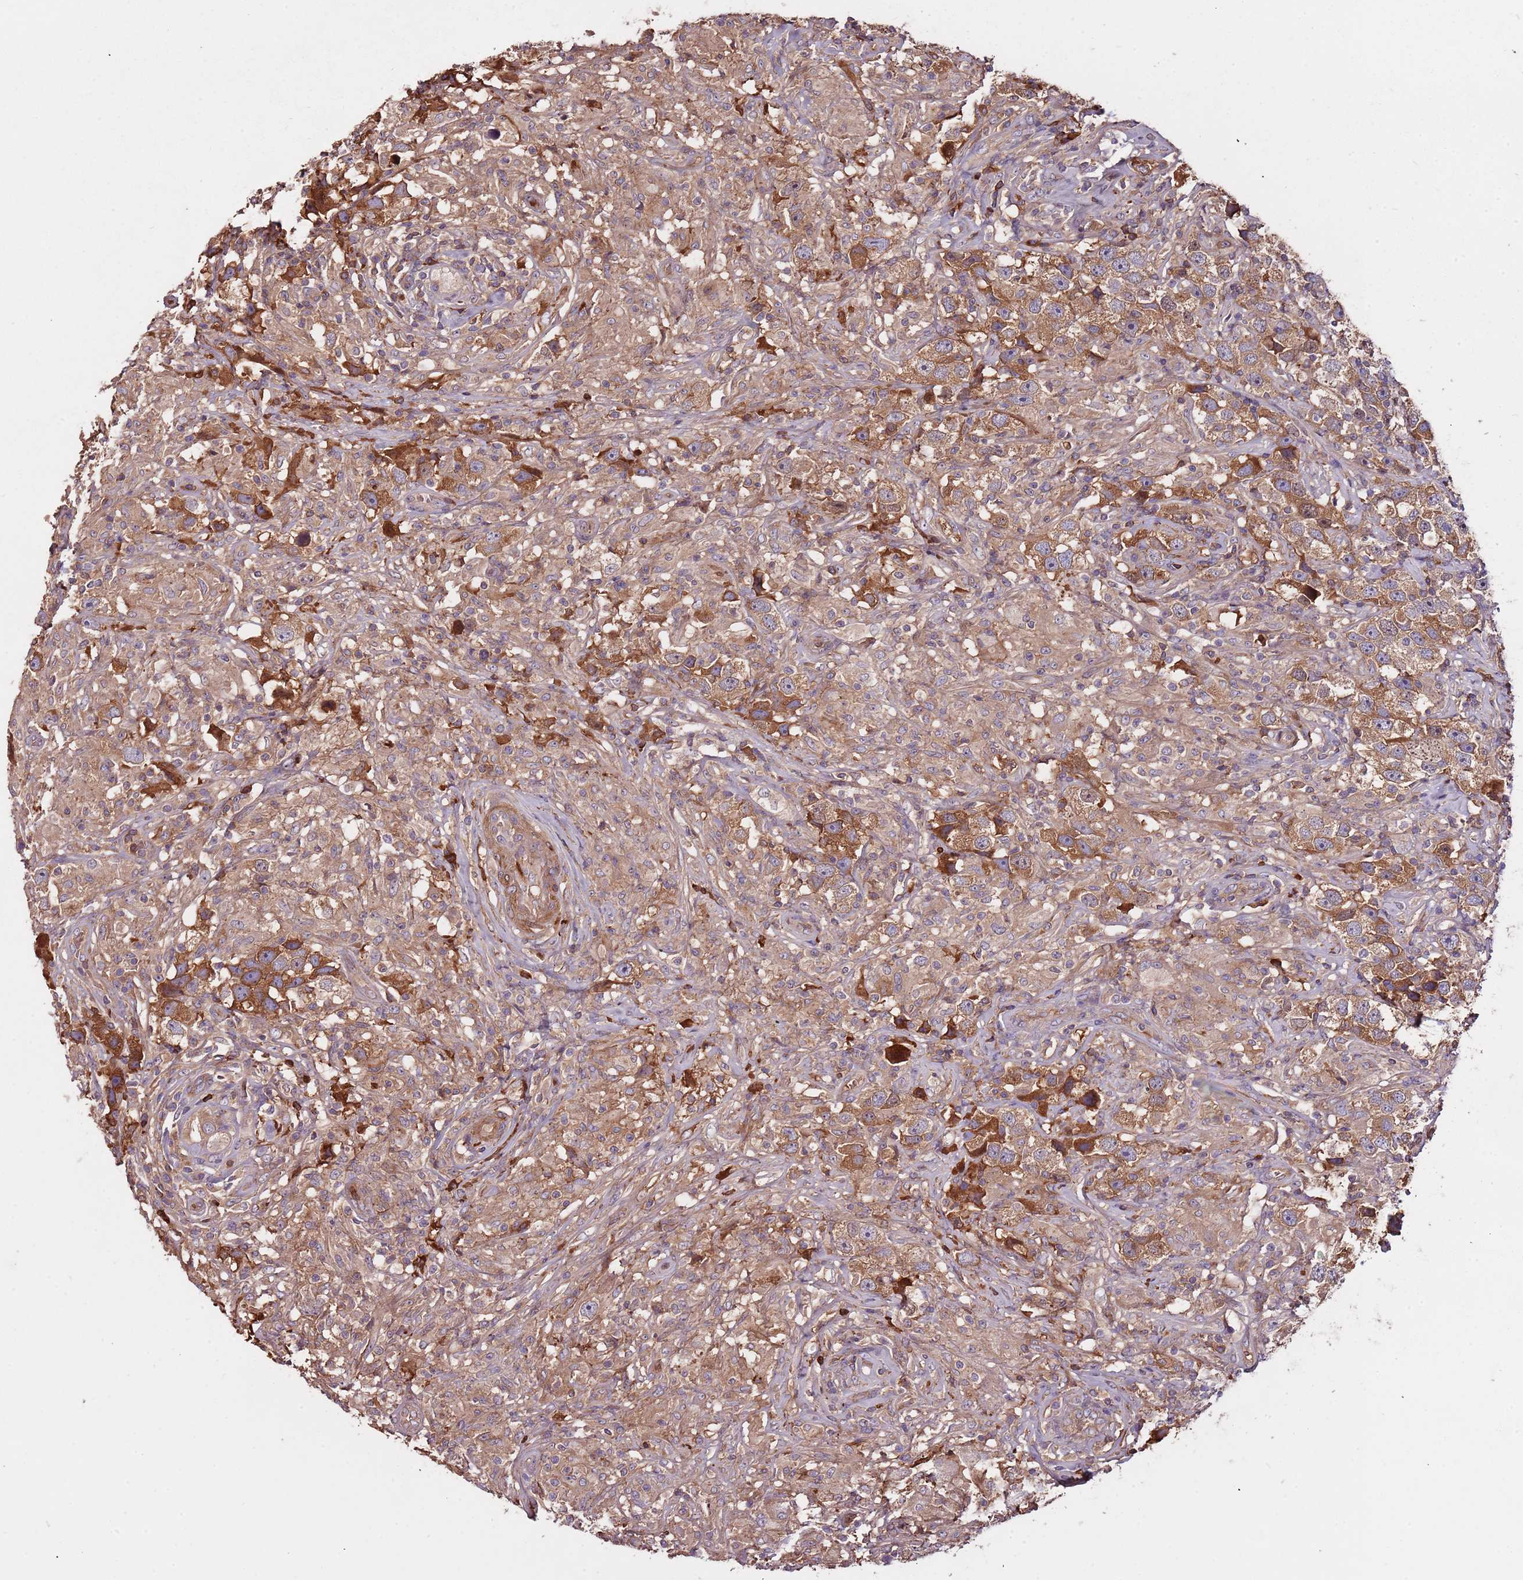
{"staining": {"intensity": "moderate", "quantity": ">75%", "location": "cytoplasmic/membranous"}, "tissue": "testis cancer", "cell_type": "Tumor cells", "image_type": "cancer", "snomed": [{"axis": "morphology", "description": "Seminoma, NOS"}, {"axis": "topography", "description": "Testis"}], "caption": "Protein staining of testis cancer tissue reveals moderate cytoplasmic/membranous positivity in approximately >75% of tumor cells.", "gene": "DENR", "patient": {"sex": "male", "age": 49}}